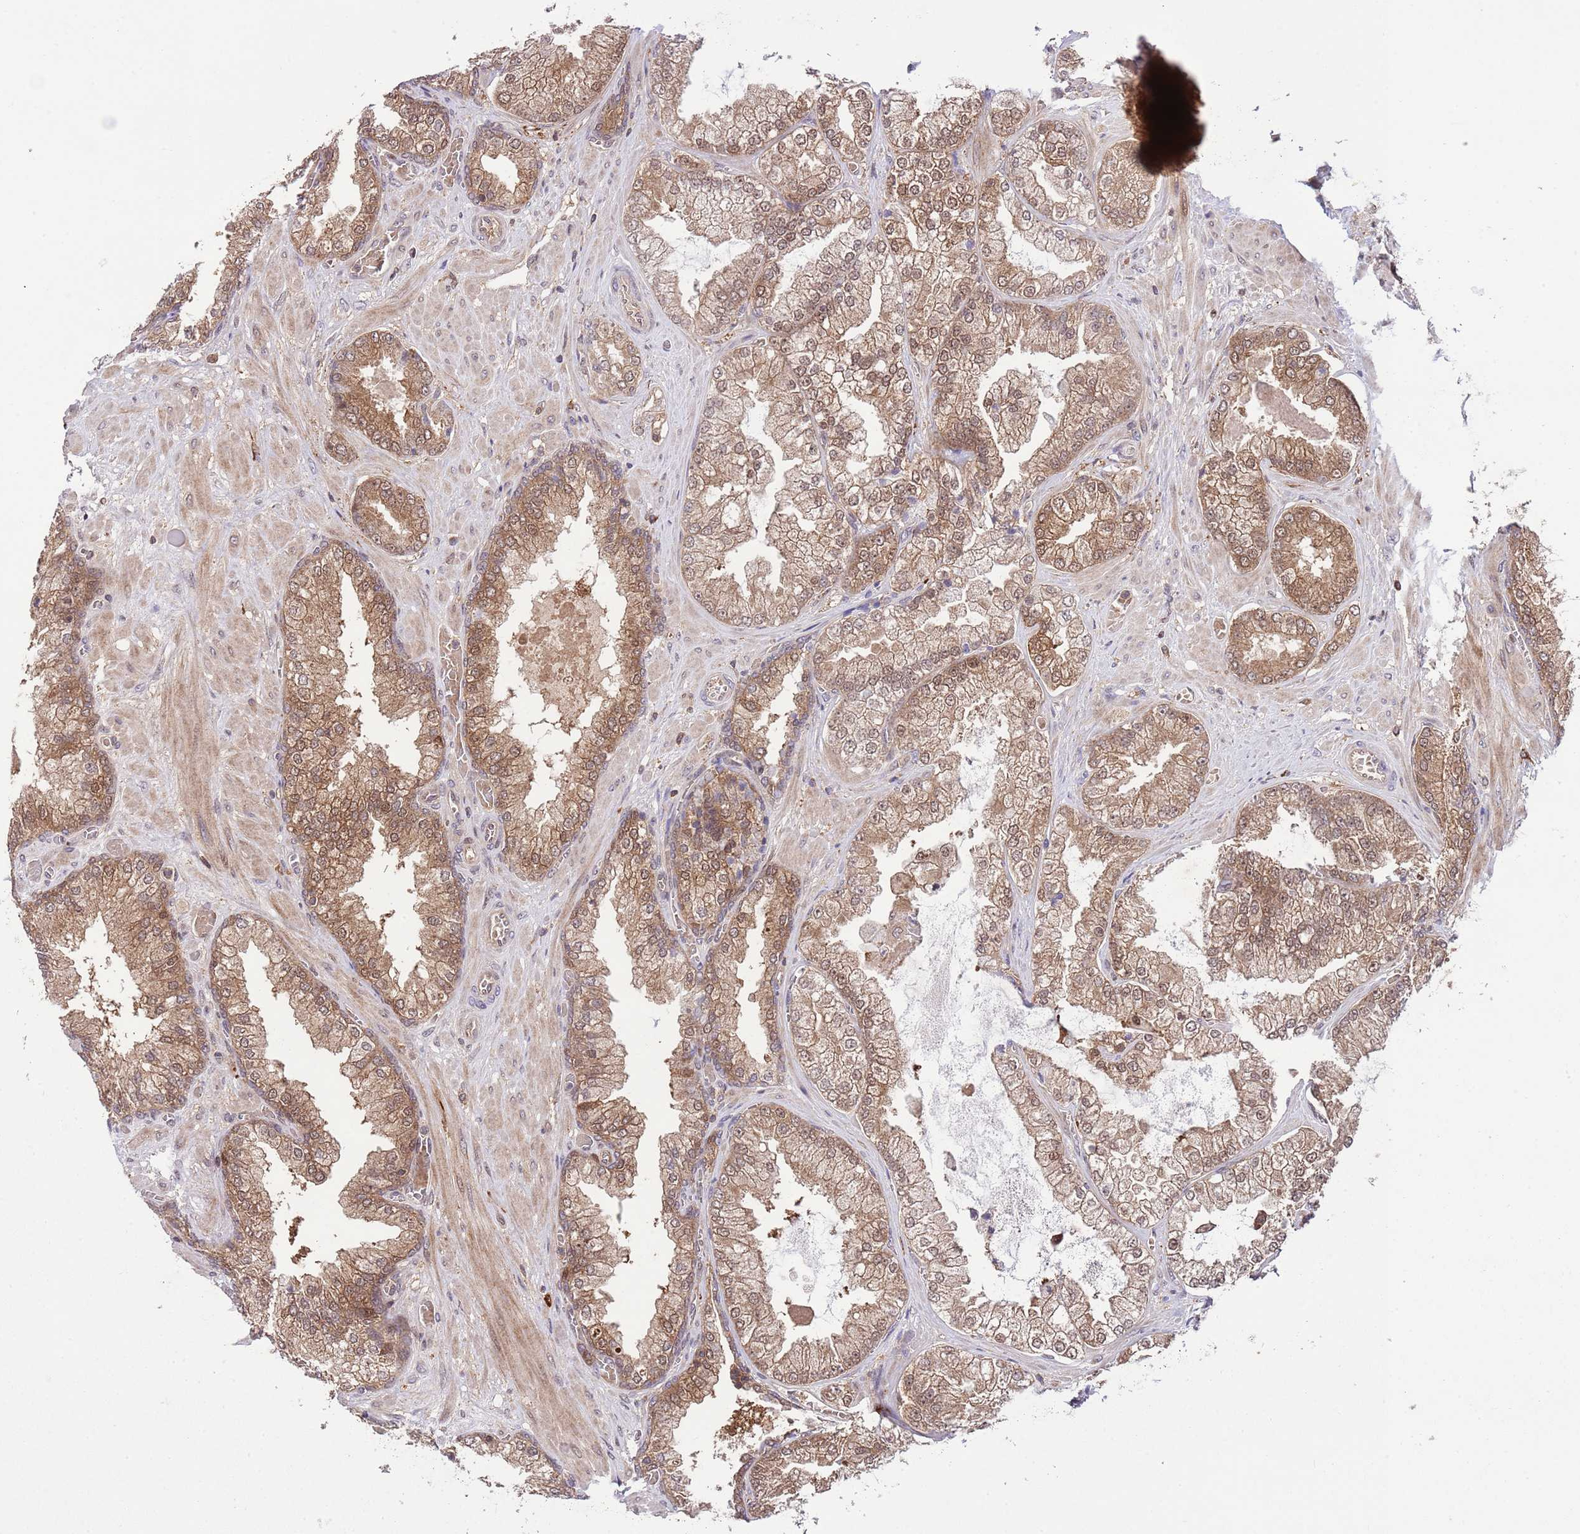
{"staining": {"intensity": "moderate", "quantity": ">75%", "location": "cytoplasmic/membranous,nuclear"}, "tissue": "prostate cancer", "cell_type": "Tumor cells", "image_type": "cancer", "snomed": [{"axis": "morphology", "description": "Adenocarcinoma, Low grade"}, {"axis": "topography", "description": "Prostate"}], "caption": "High-magnification brightfield microscopy of adenocarcinoma (low-grade) (prostate) stained with DAB (3,3'-diaminobenzidine) (brown) and counterstained with hematoxylin (blue). tumor cells exhibit moderate cytoplasmic/membranous and nuclear staining is present in about>75% of cells.", "gene": "HDHD2", "patient": {"sex": "male", "age": 57}}